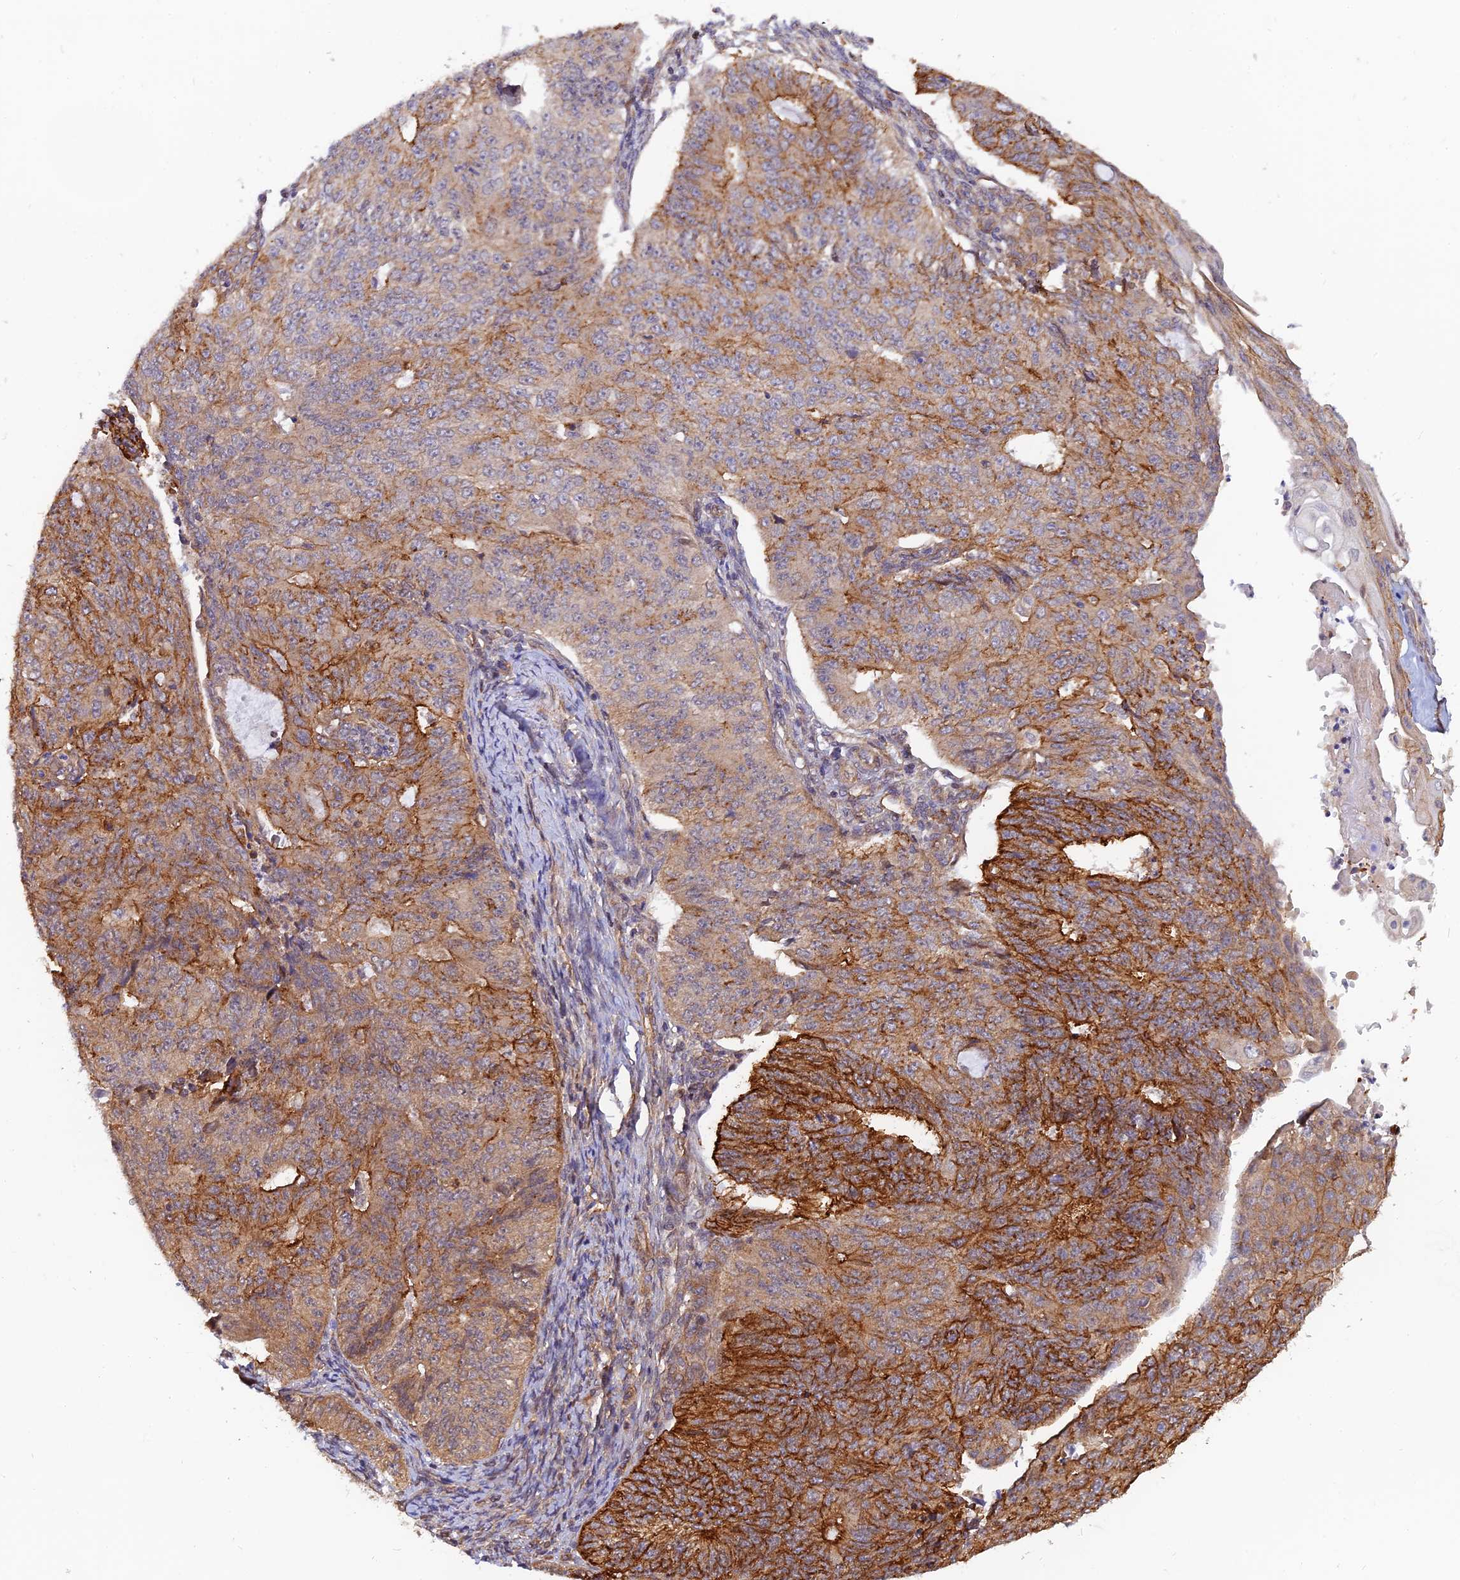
{"staining": {"intensity": "strong", "quantity": ">75%", "location": "cytoplasmic/membranous"}, "tissue": "endometrial cancer", "cell_type": "Tumor cells", "image_type": "cancer", "snomed": [{"axis": "morphology", "description": "Adenocarcinoma, NOS"}, {"axis": "topography", "description": "Endometrium"}], "caption": "Endometrial cancer (adenocarcinoma) was stained to show a protein in brown. There is high levels of strong cytoplasmic/membranous expression in about >75% of tumor cells.", "gene": "WDR41", "patient": {"sex": "female", "age": 32}}